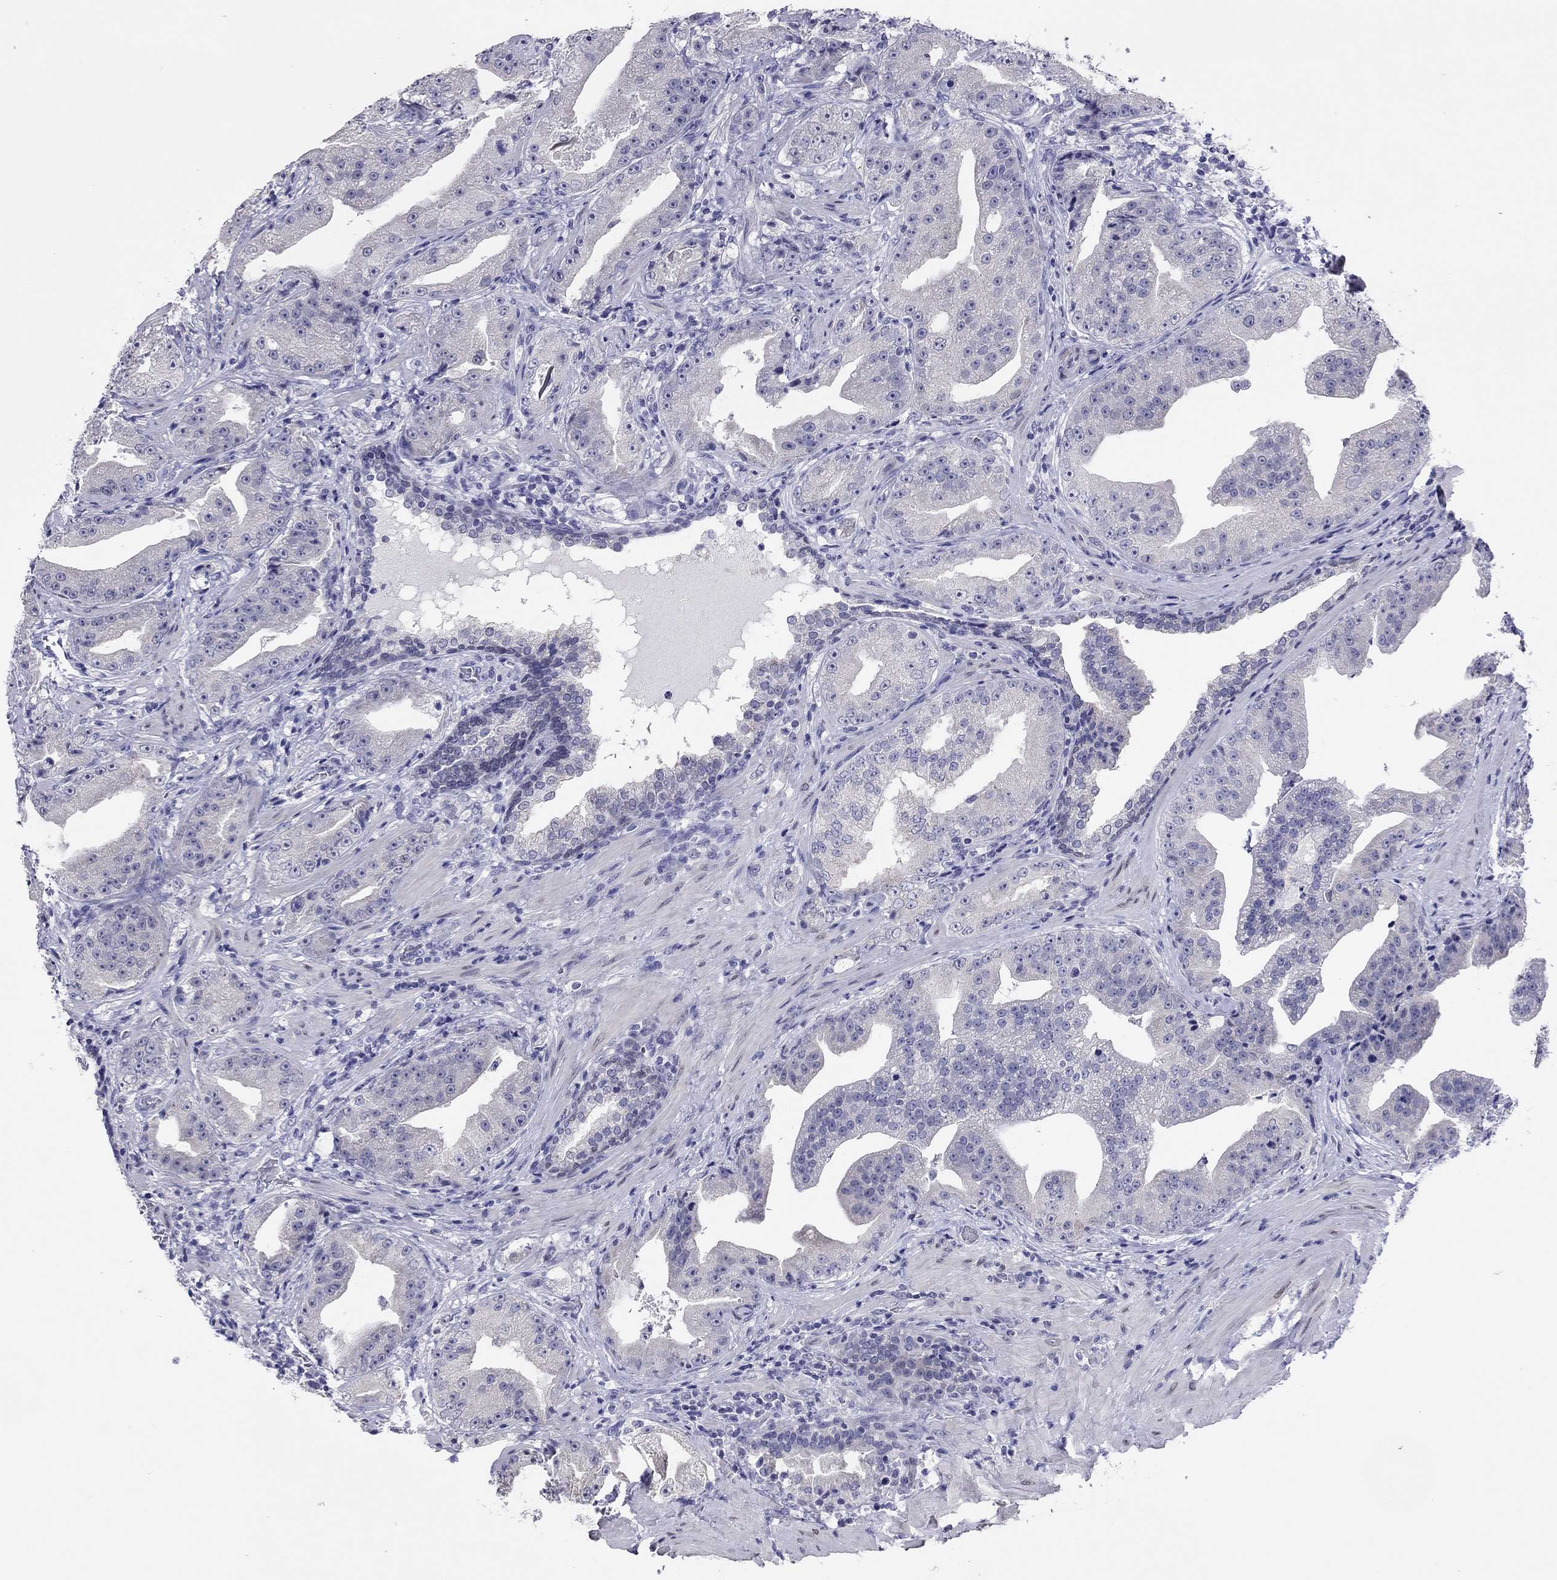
{"staining": {"intensity": "negative", "quantity": "none", "location": "none"}, "tissue": "prostate cancer", "cell_type": "Tumor cells", "image_type": "cancer", "snomed": [{"axis": "morphology", "description": "Adenocarcinoma, Low grade"}, {"axis": "topography", "description": "Prostate"}], "caption": "The micrograph reveals no staining of tumor cells in prostate cancer.", "gene": "ARMC12", "patient": {"sex": "male", "age": 62}}